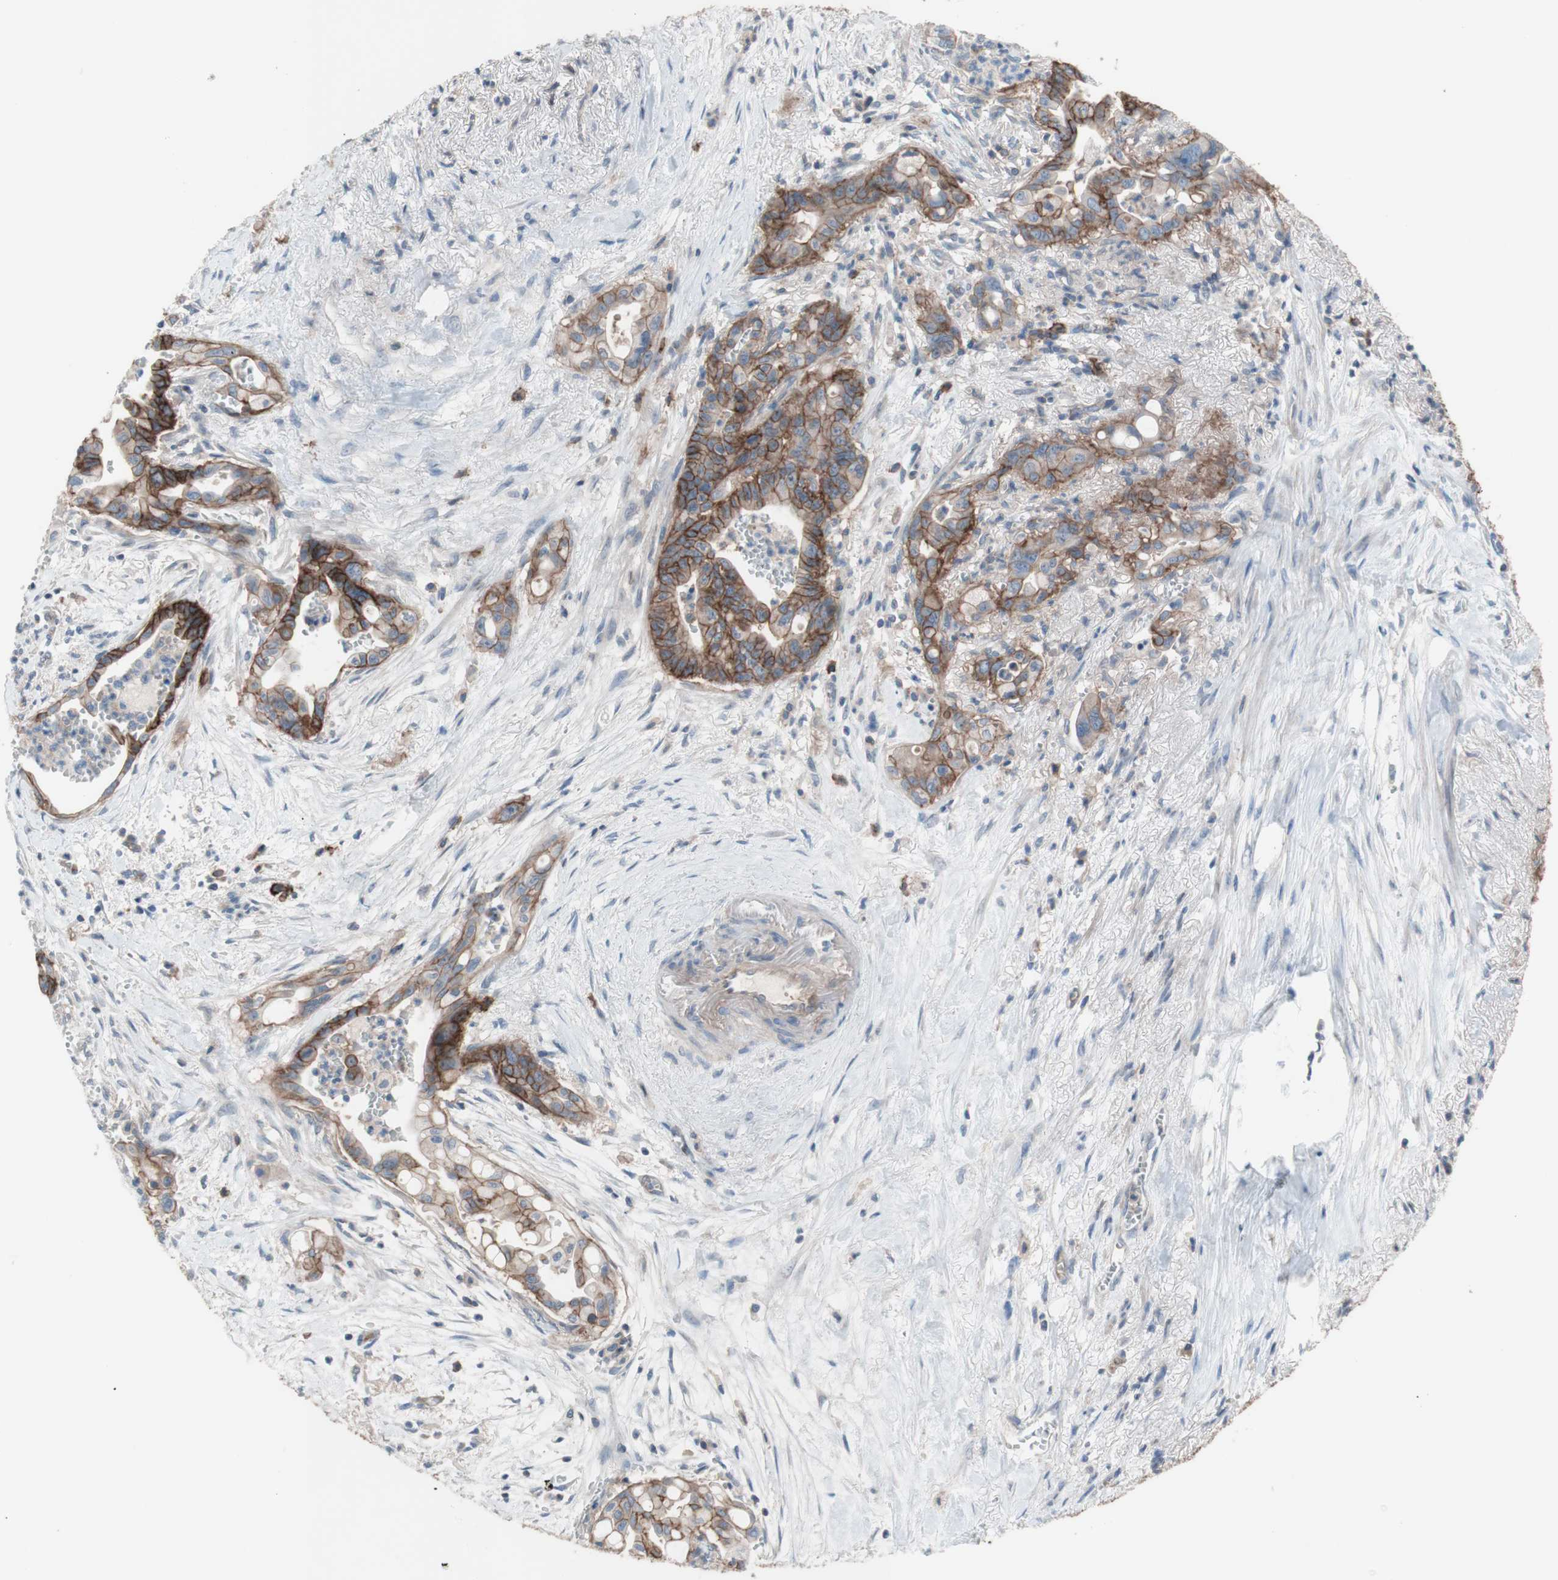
{"staining": {"intensity": "moderate", "quantity": ">75%", "location": "cytoplasmic/membranous"}, "tissue": "pancreatic cancer", "cell_type": "Tumor cells", "image_type": "cancer", "snomed": [{"axis": "morphology", "description": "Adenocarcinoma, NOS"}, {"axis": "topography", "description": "Pancreas"}], "caption": "The photomicrograph shows staining of pancreatic cancer (adenocarcinoma), revealing moderate cytoplasmic/membranous protein positivity (brown color) within tumor cells.", "gene": "CD46", "patient": {"sex": "male", "age": 70}}